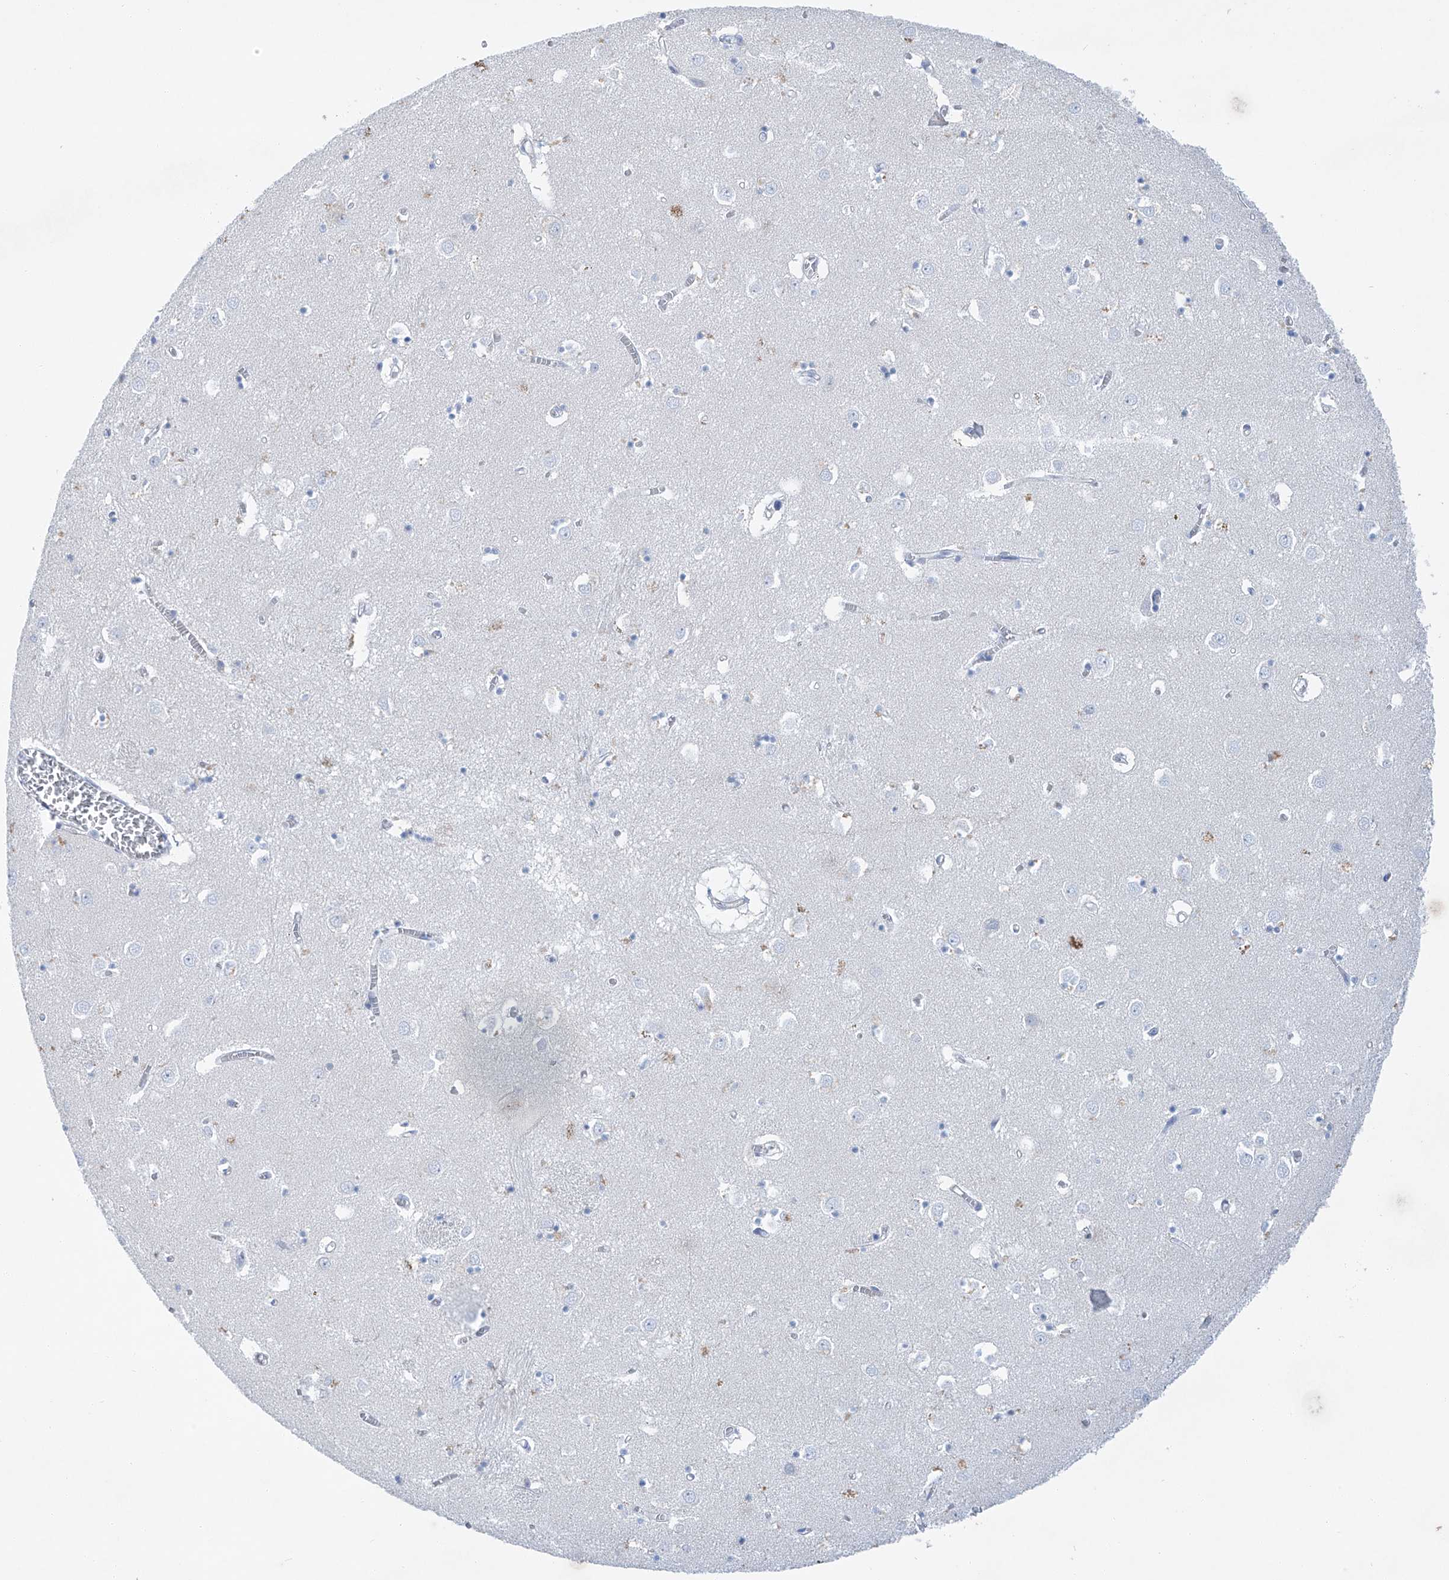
{"staining": {"intensity": "negative", "quantity": "none", "location": "none"}, "tissue": "caudate", "cell_type": "Glial cells", "image_type": "normal", "snomed": [{"axis": "morphology", "description": "Normal tissue, NOS"}, {"axis": "topography", "description": "Lateral ventricle wall"}], "caption": "IHC of normal human caudate displays no staining in glial cells.", "gene": "MAGI1", "patient": {"sex": "male", "age": 70}}